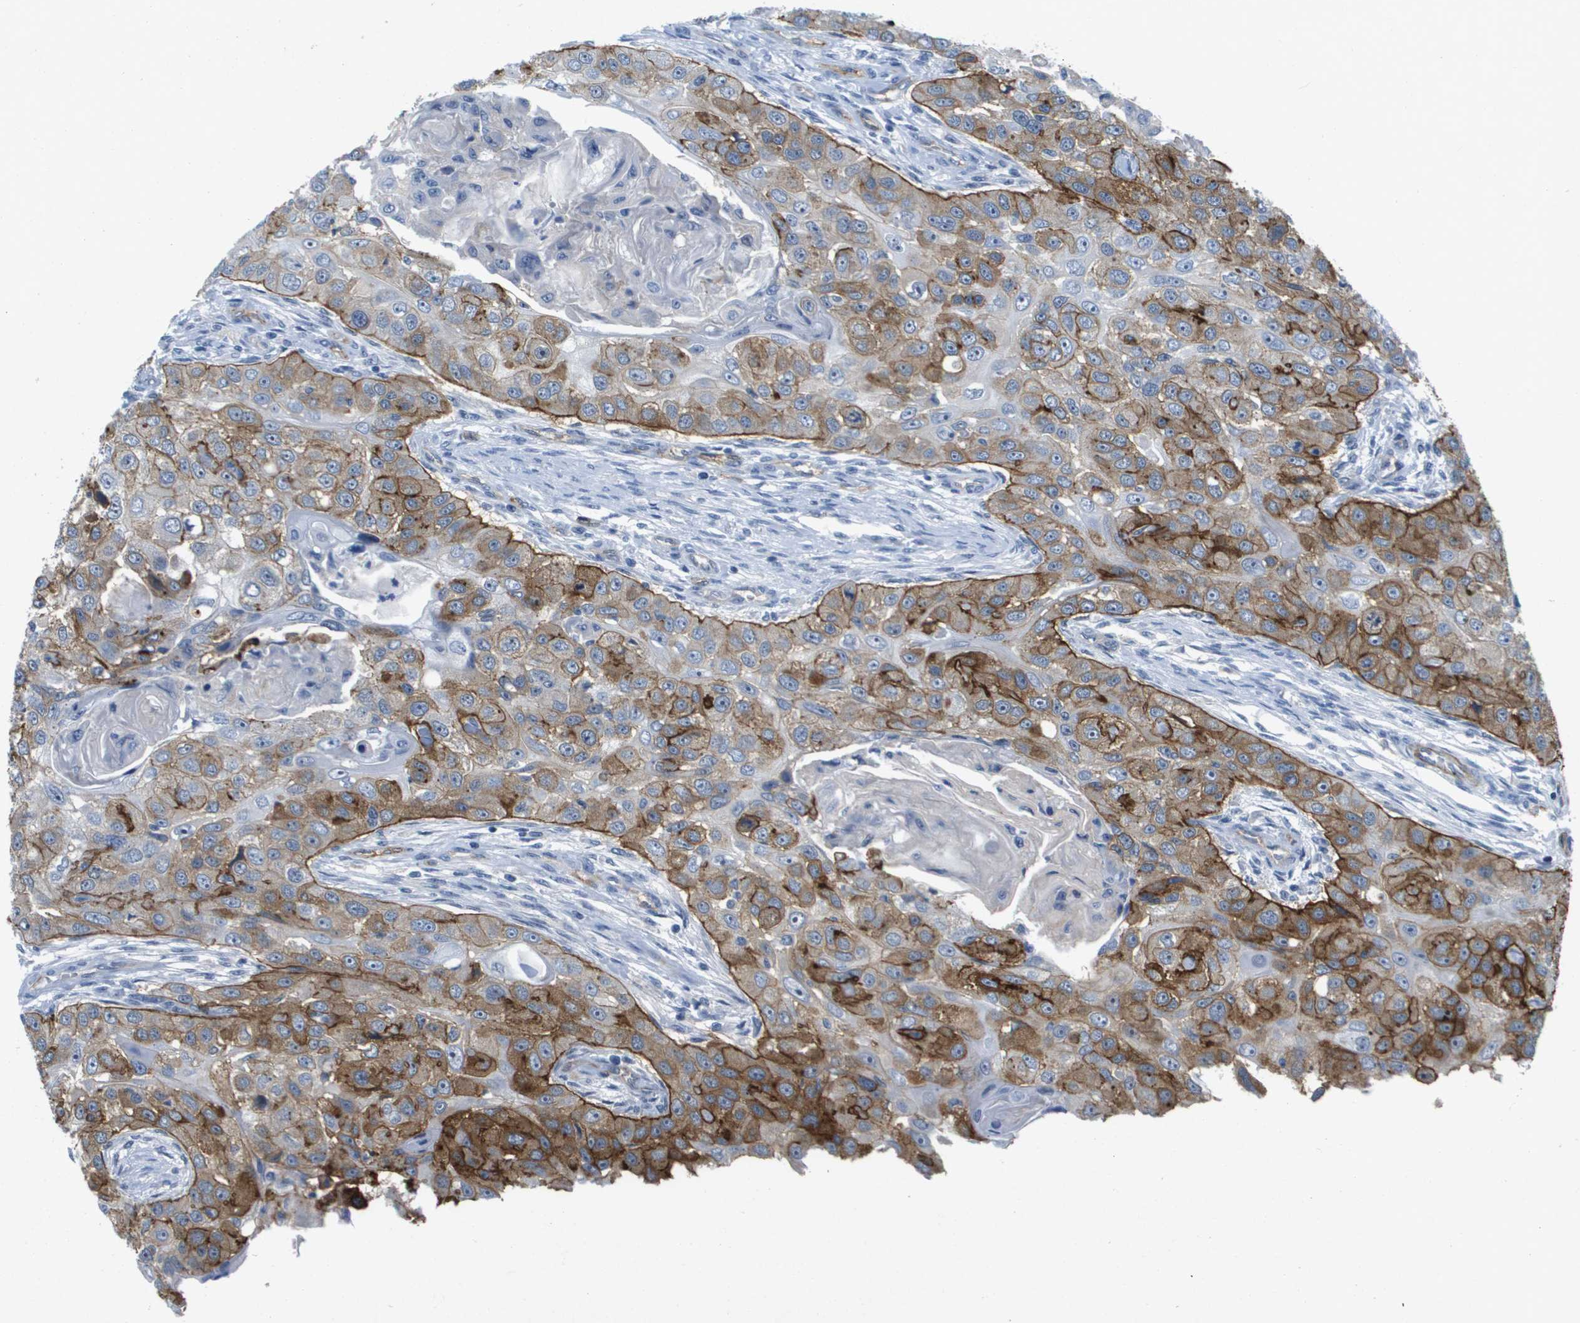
{"staining": {"intensity": "moderate", "quantity": ">75%", "location": "cytoplasmic/membranous"}, "tissue": "head and neck cancer", "cell_type": "Tumor cells", "image_type": "cancer", "snomed": [{"axis": "morphology", "description": "Normal tissue, NOS"}, {"axis": "morphology", "description": "Squamous cell carcinoma, NOS"}, {"axis": "topography", "description": "Skeletal muscle"}, {"axis": "topography", "description": "Head-Neck"}], "caption": "A high-resolution image shows immunohistochemistry (IHC) staining of head and neck squamous cell carcinoma, which reveals moderate cytoplasmic/membranous expression in about >75% of tumor cells.", "gene": "ITGA6", "patient": {"sex": "male", "age": 51}}